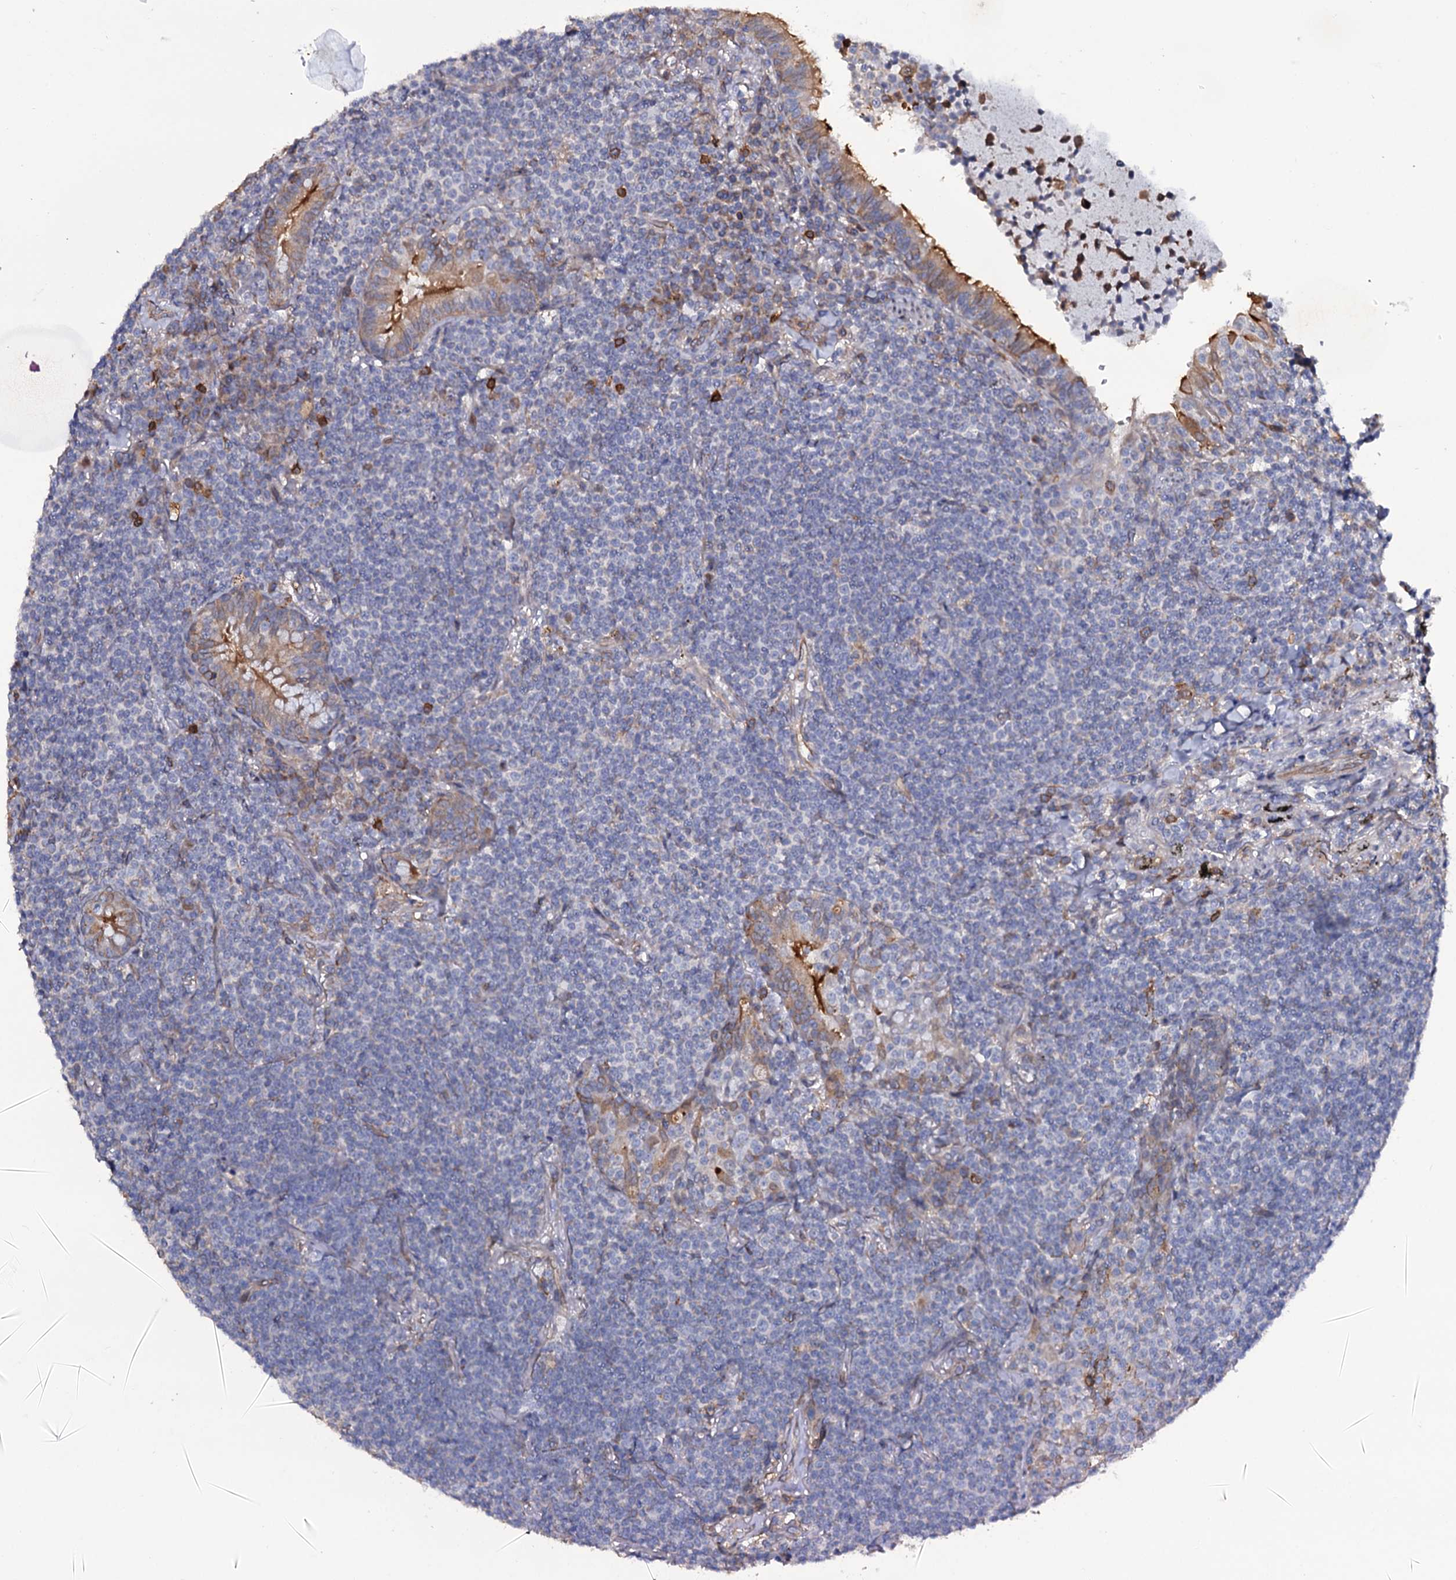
{"staining": {"intensity": "negative", "quantity": "none", "location": "none"}, "tissue": "lymphoma", "cell_type": "Tumor cells", "image_type": "cancer", "snomed": [{"axis": "morphology", "description": "Malignant lymphoma, non-Hodgkin's type, Low grade"}, {"axis": "topography", "description": "Lung"}], "caption": "Immunohistochemistry (IHC) image of malignant lymphoma, non-Hodgkin's type (low-grade) stained for a protein (brown), which shows no staining in tumor cells.", "gene": "TTC23", "patient": {"sex": "female", "age": 71}}